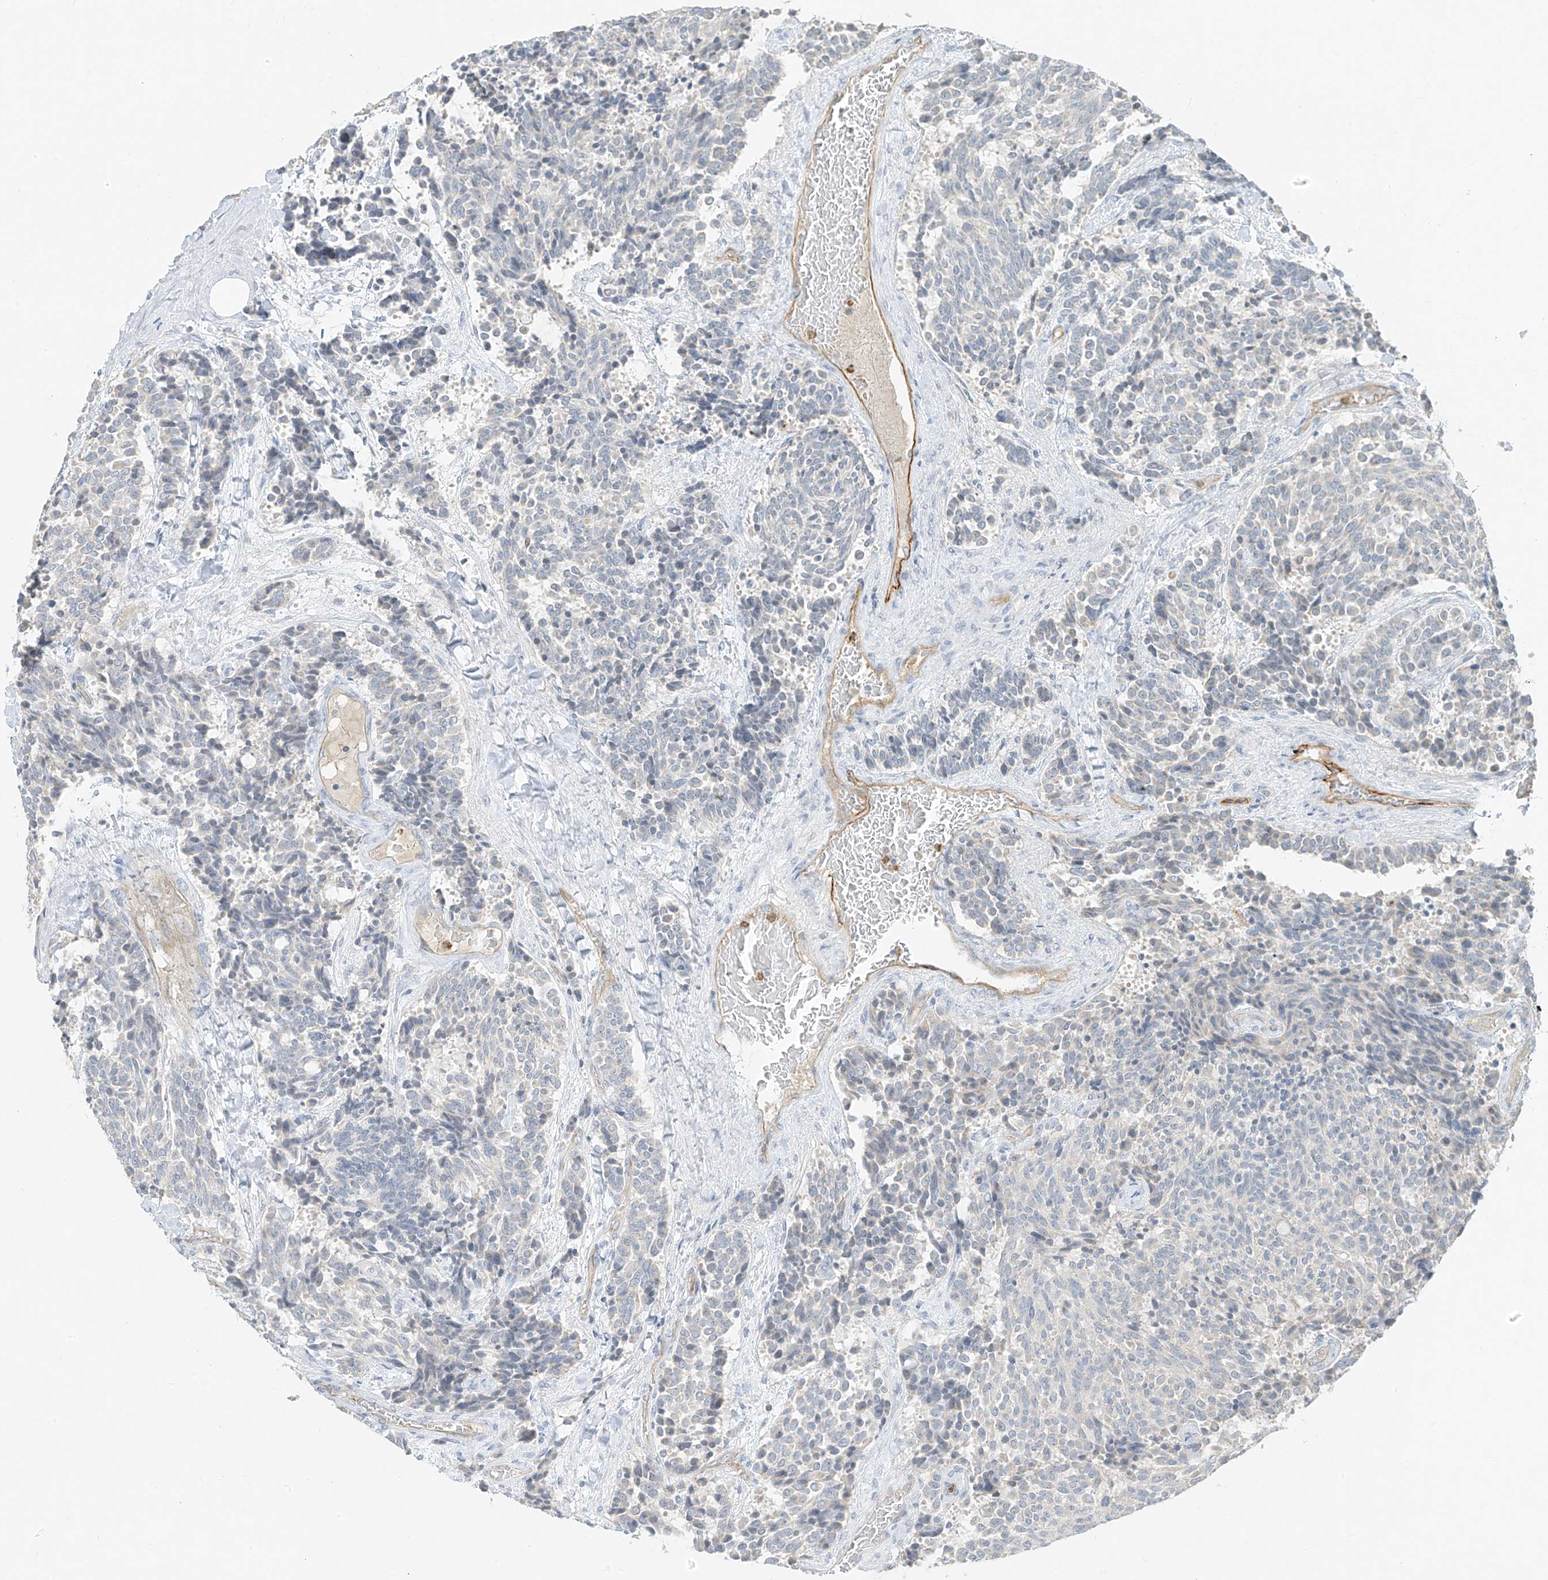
{"staining": {"intensity": "negative", "quantity": "none", "location": "none"}, "tissue": "carcinoid", "cell_type": "Tumor cells", "image_type": "cancer", "snomed": [{"axis": "morphology", "description": "Carcinoid, malignant, NOS"}, {"axis": "topography", "description": "Pancreas"}], "caption": "Tumor cells are negative for protein expression in human carcinoid.", "gene": "C2orf42", "patient": {"sex": "female", "age": 54}}